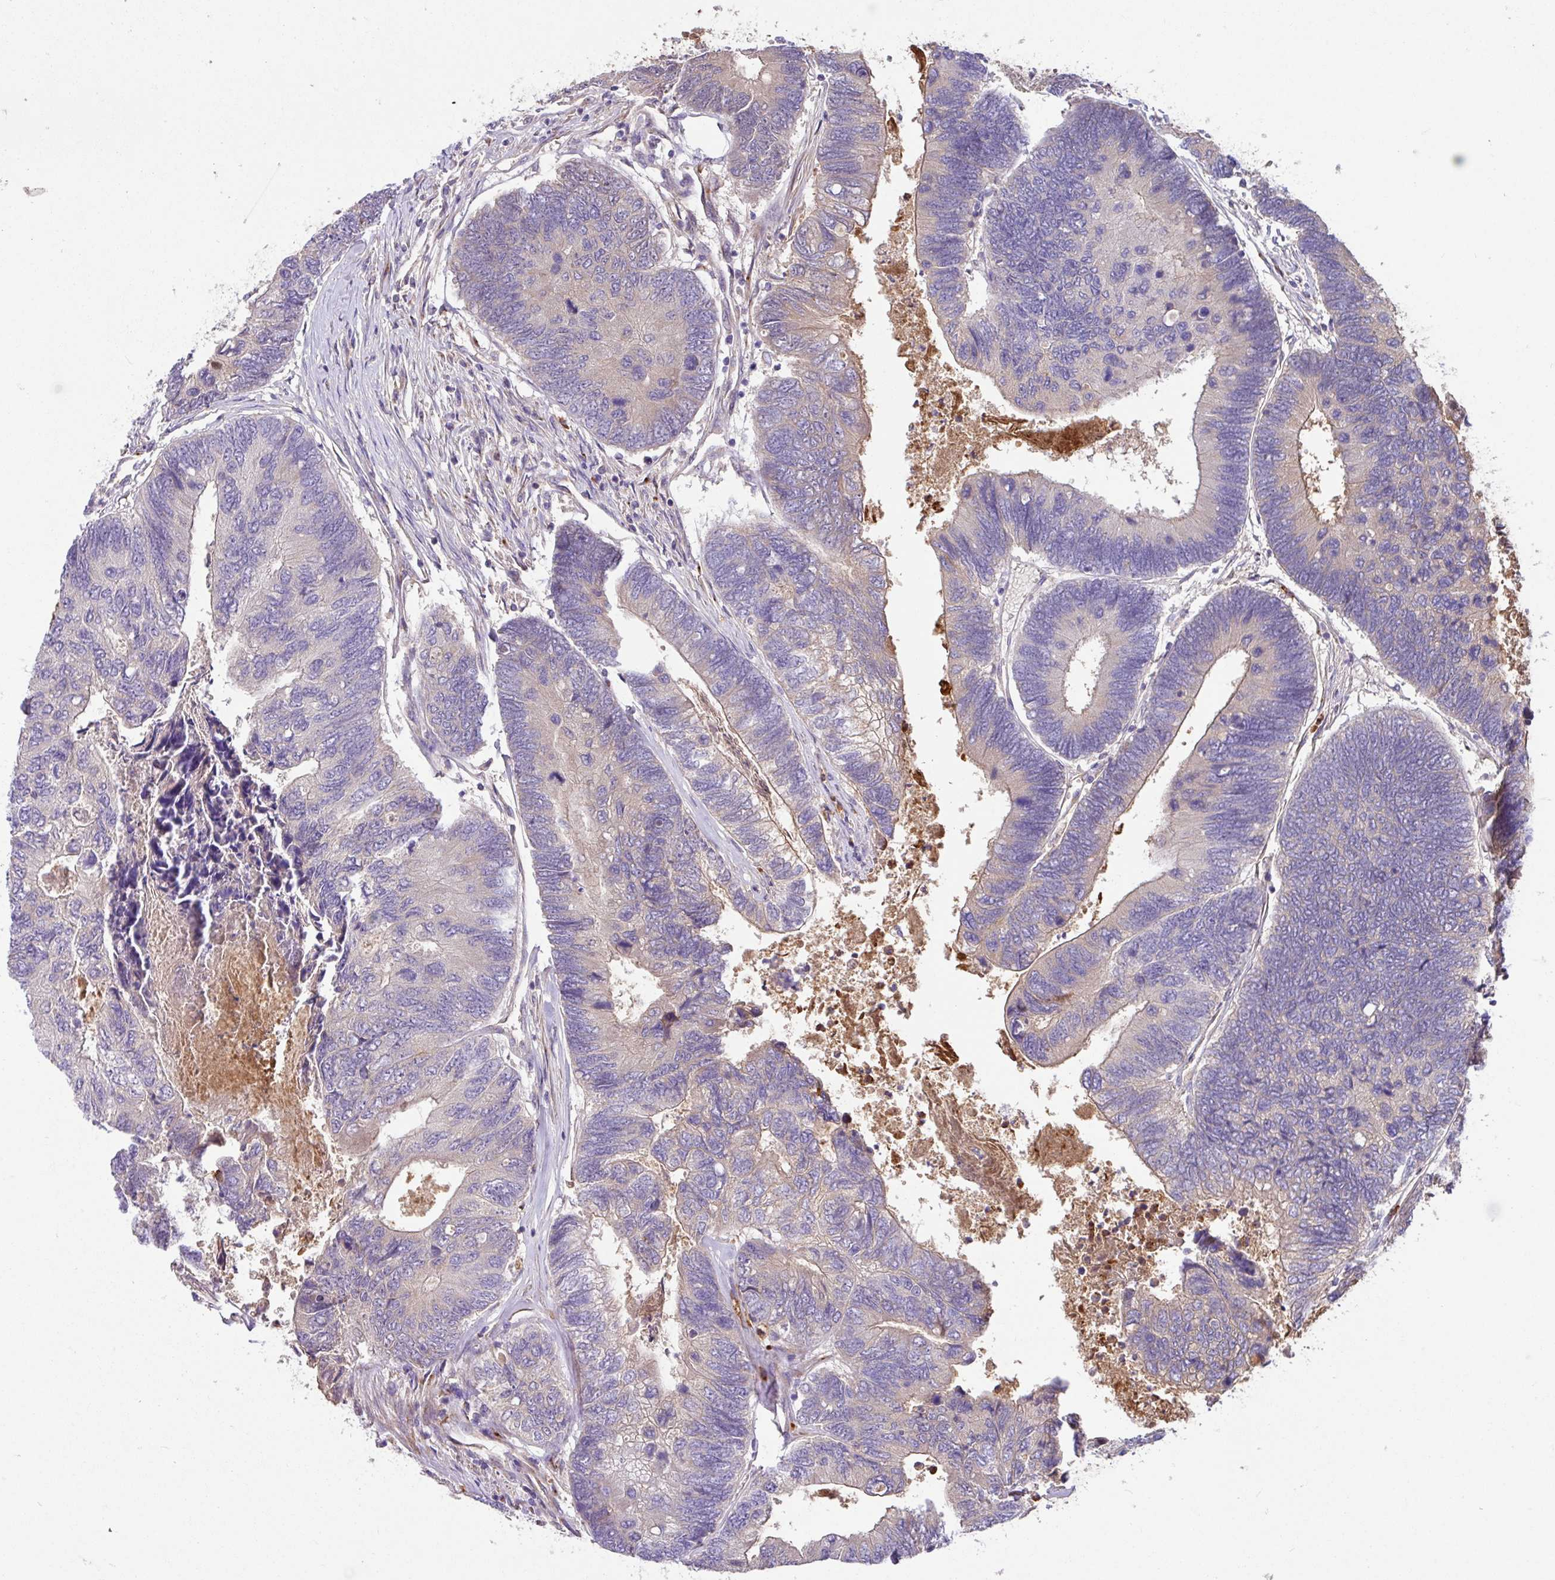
{"staining": {"intensity": "negative", "quantity": "none", "location": "none"}, "tissue": "colorectal cancer", "cell_type": "Tumor cells", "image_type": "cancer", "snomed": [{"axis": "morphology", "description": "Adenocarcinoma, NOS"}, {"axis": "topography", "description": "Colon"}], "caption": "The IHC photomicrograph has no significant positivity in tumor cells of colorectal cancer (adenocarcinoma) tissue. (Immunohistochemistry (ihc), brightfield microscopy, high magnification).", "gene": "CRISP3", "patient": {"sex": "female", "age": 67}}